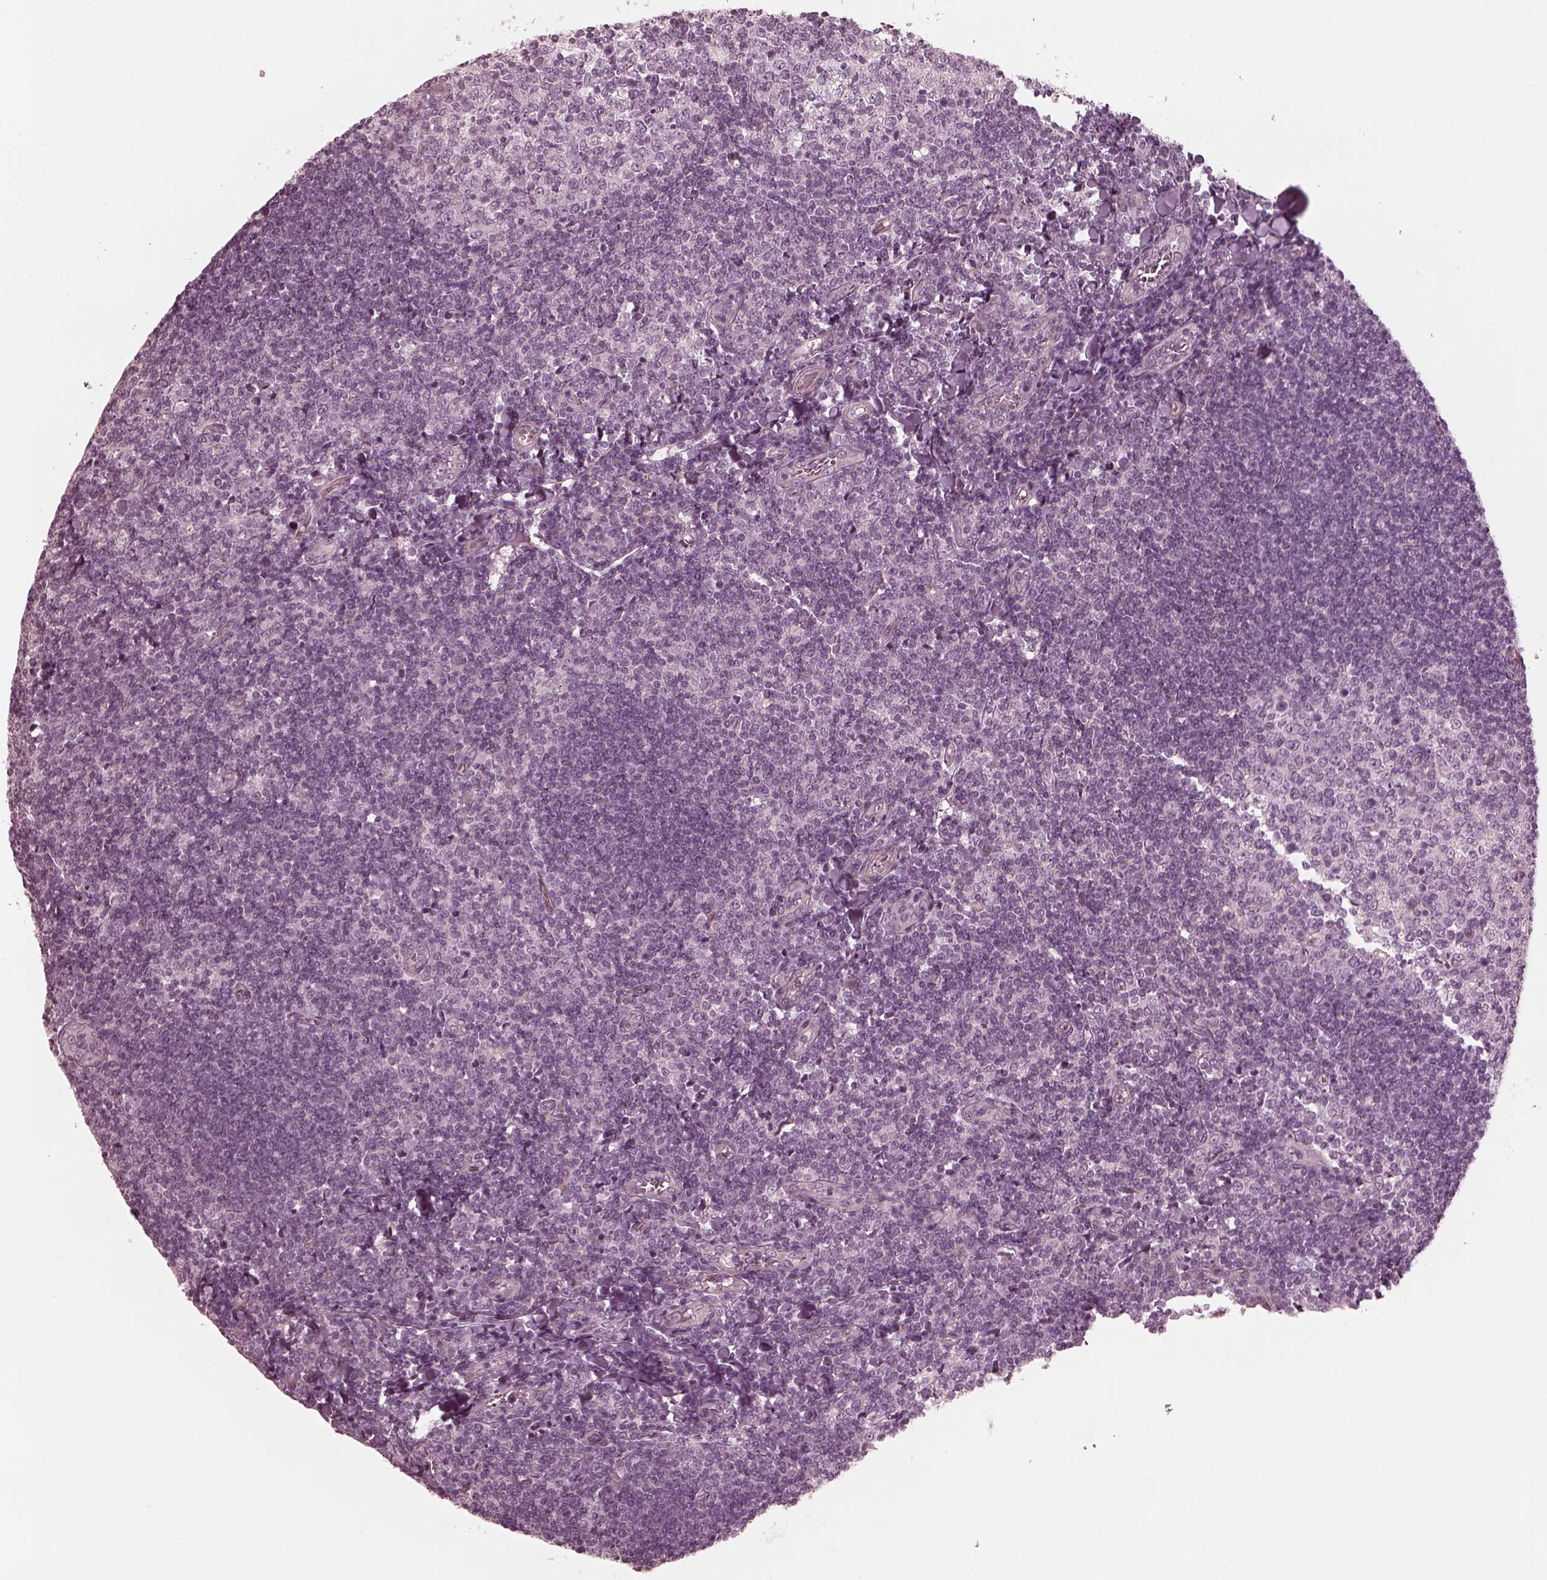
{"staining": {"intensity": "negative", "quantity": "none", "location": "none"}, "tissue": "tonsil", "cell_type": "Germinal center cells", "image_type": "normal", "snomed": [{"axis": "morphology", "description": "Normal tissue, NOS"}, {"axis": "topography", "description": "Tonsil"}], "caption": "Immunohistochemistry of benign human tonsil displays no positivity in germinal center cells.", "gene": "KIF6", "patient": {"sex": "female", "age": 12}}